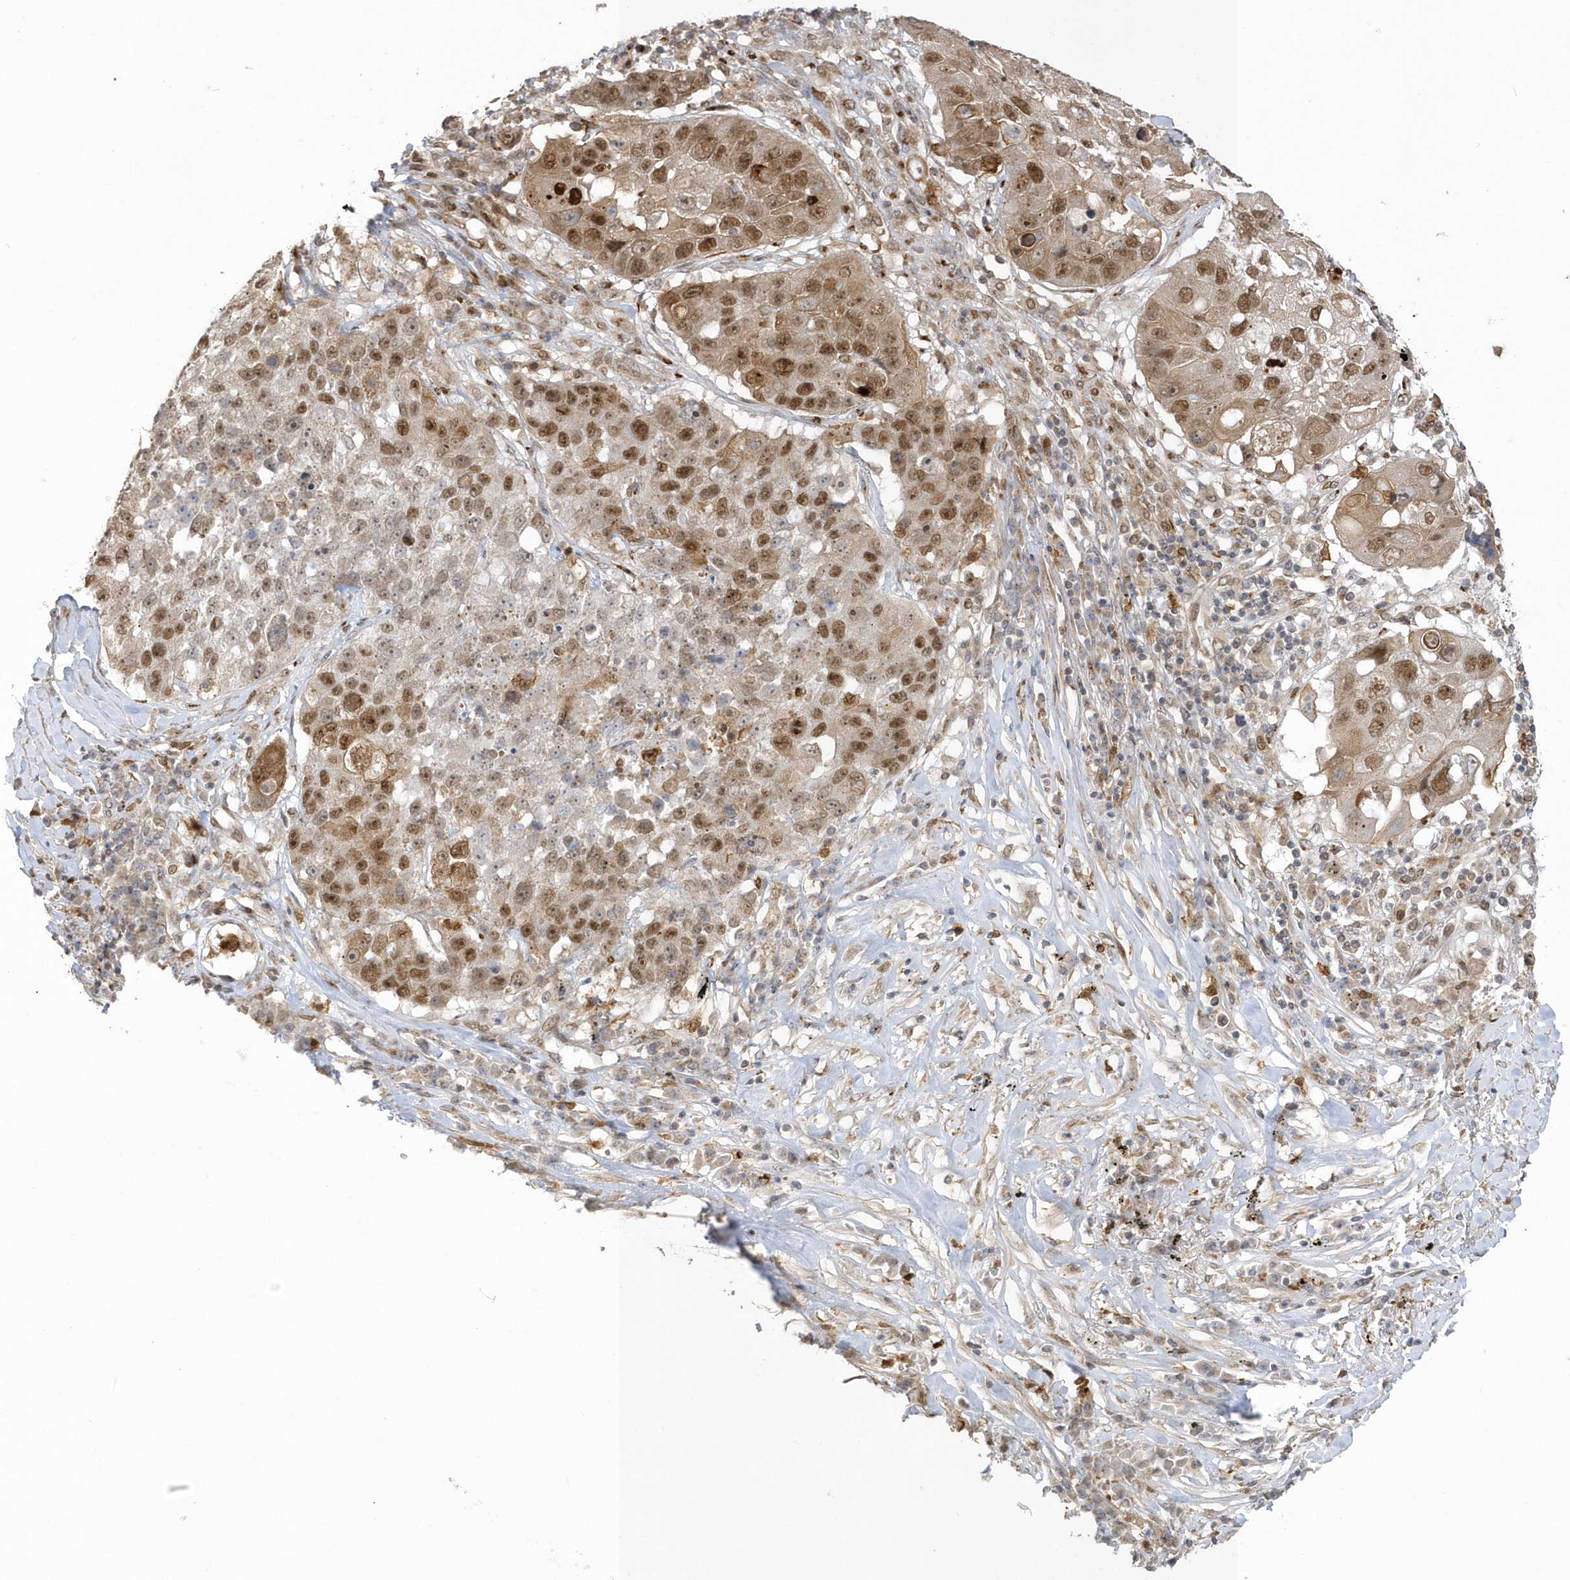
{"staining": {"intensity": "moderate", "quantity": ">75%", "location": "cytoplasmic/membranous,nuclear"}, "tissue": "lung cancer", "cell_type": "Tumor cells", "image_type": "cancer", "snomed": [{"axis": "morphology", "description": "Squamous cell carcinoma, NOS"}, {"axis": "topography", "description": "Lung"}], "caption": "The image displays a brown stain indicating the presence of a protein in the cytoplasmic/membranous and nuclear of tumor cells in lung squamous cell carcinoma. (Stains: DAB in brown, nuclei in blue, Microscopy: brightfield microscopy at high magnification).", "gene": "NAF1", "patient": {"sex": "male", "age": 61}}